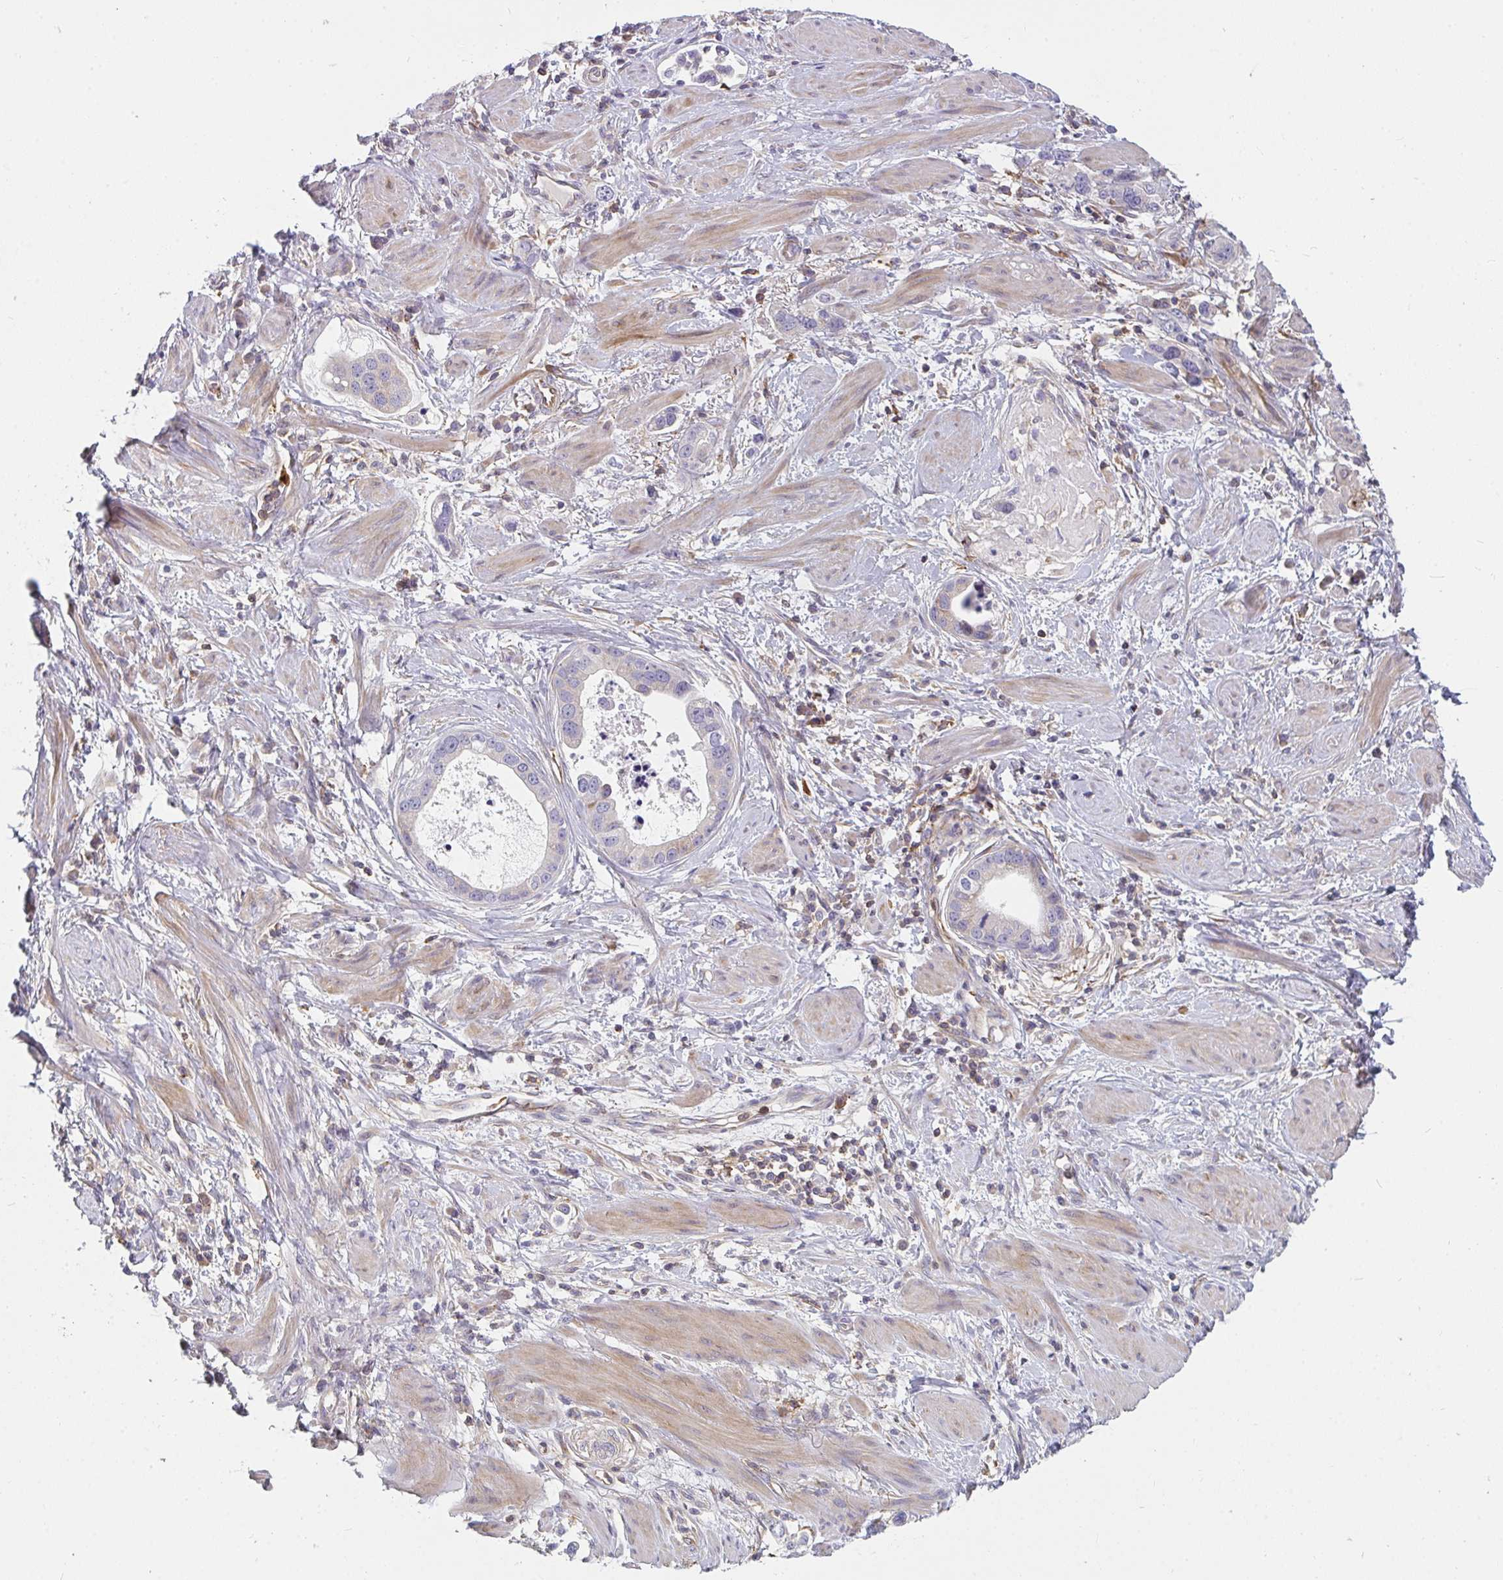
{"staining": {"intensity": "negative", "quantity": "none", "location": "none"}, "tissue": "stomach cancer", "cell_type": "Tumor cells", "image_type": "cancer", "snomed": [{"axis": "morphology", "description": "Adenocarcinoma, NOS"}, {"axis": "topography", "description": "Stomach, lower"}], "caption": "DAB (3,3'-diaminobenzidine) immunohistochemical staining of human adenocarcinoma (stomach) displays no significant expression in tumor cells. The staining is performed using DAB (3,3'-diaminobenzidine) brown chromogen with nuclei counter-stained in using hematoxylin.", "gene": "CSF3R", "patient": {"sex": "female", "age": 93}}